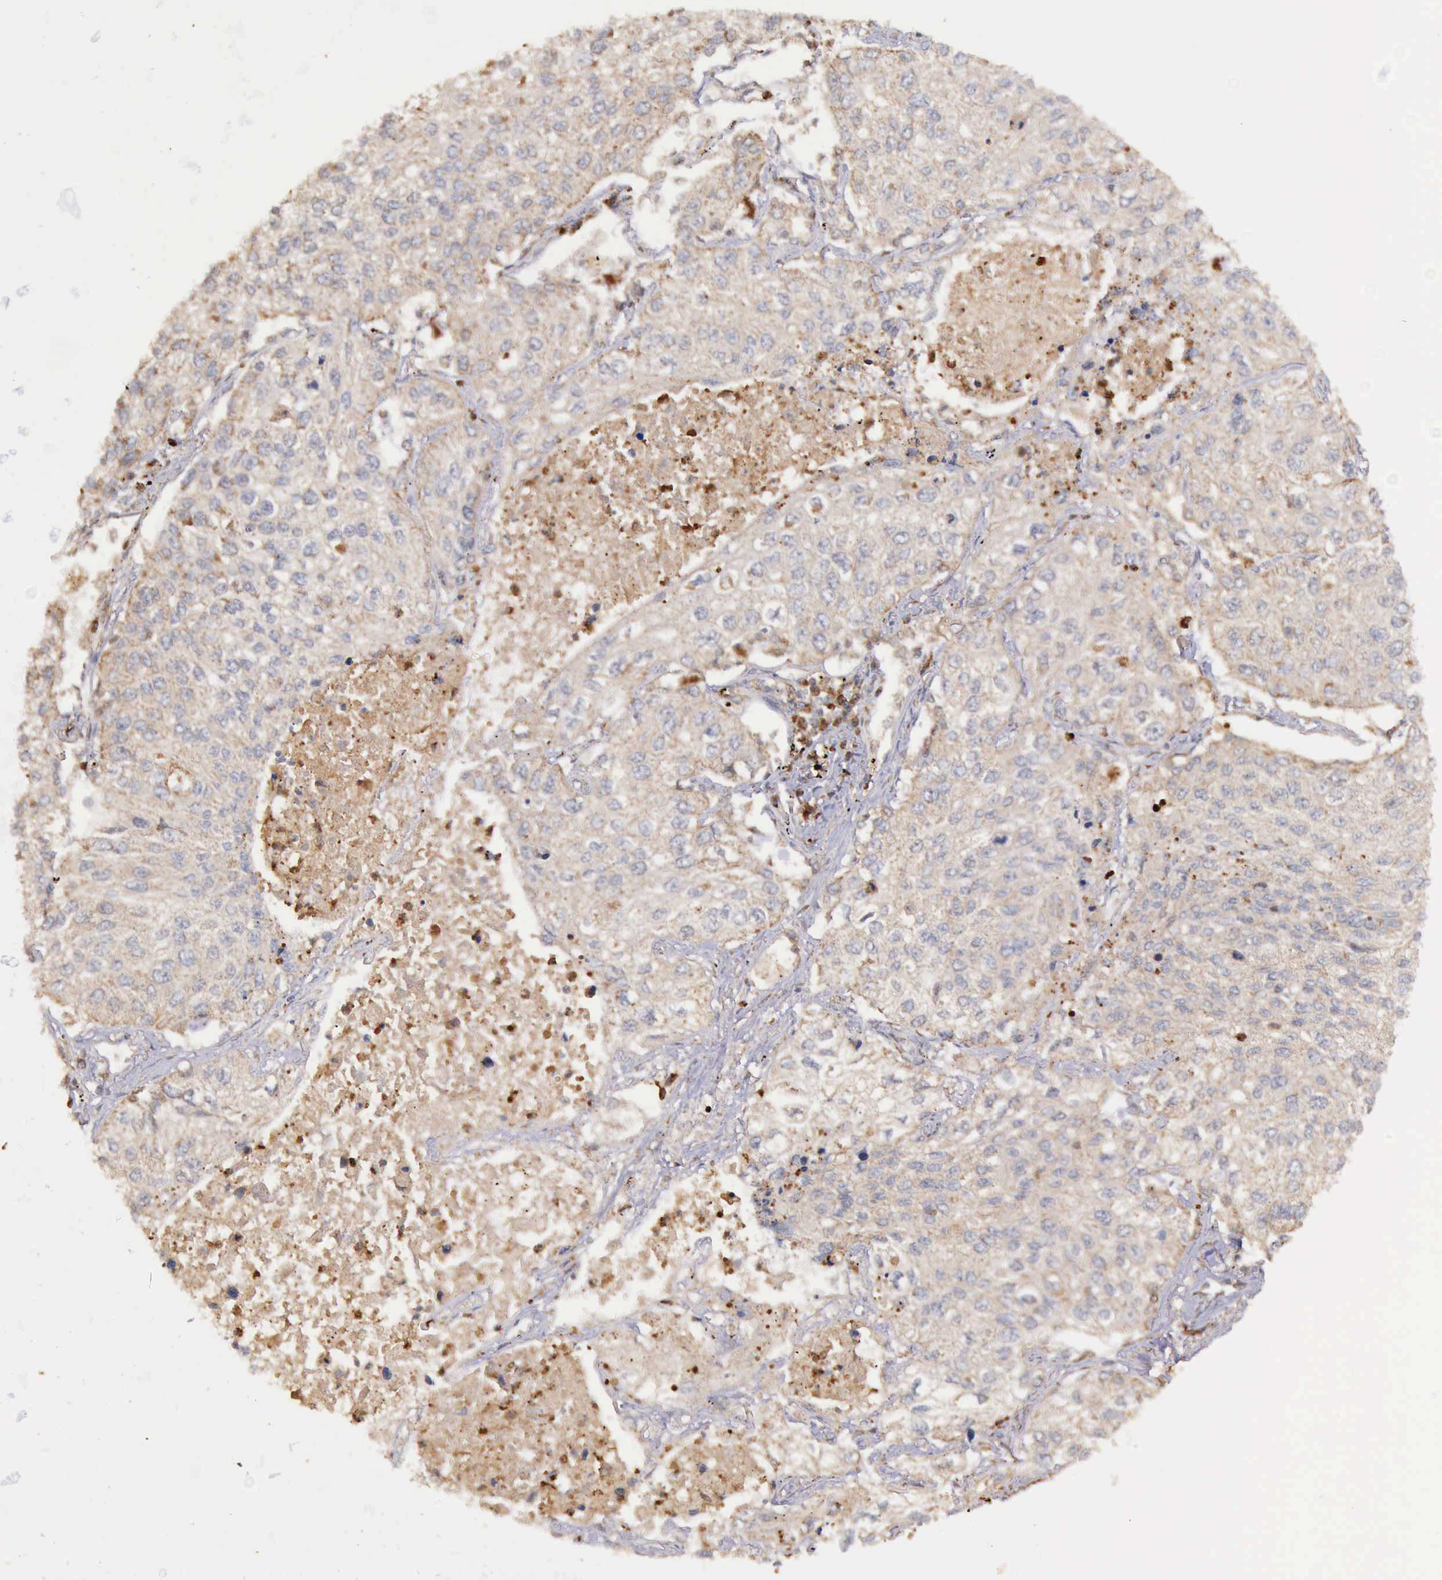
{"staining": {"intensity": "weak", "quantity": "25%-75%", "location": "cytoplasmic/membranous"}, "tissue": "lung cancer", "cell_type": "Tumor cells", "image_type": "cancer", "snomed": [{"axis": "morphology", "description": "Squamous cell carcinoma, NOS"}, {"axis": "topography", "description": "Lung"}], "caption": "Immunohistochemistry photomicrograph of human squamous cell carcinoma (lung) stained for a protein (brown), which shows low levels of weak cytoplasmic/membranous staining in approximately 25%-75% of tumor cells.", "gene": "ARMCX3", "patient": {"sex": "male", "age": 75}}